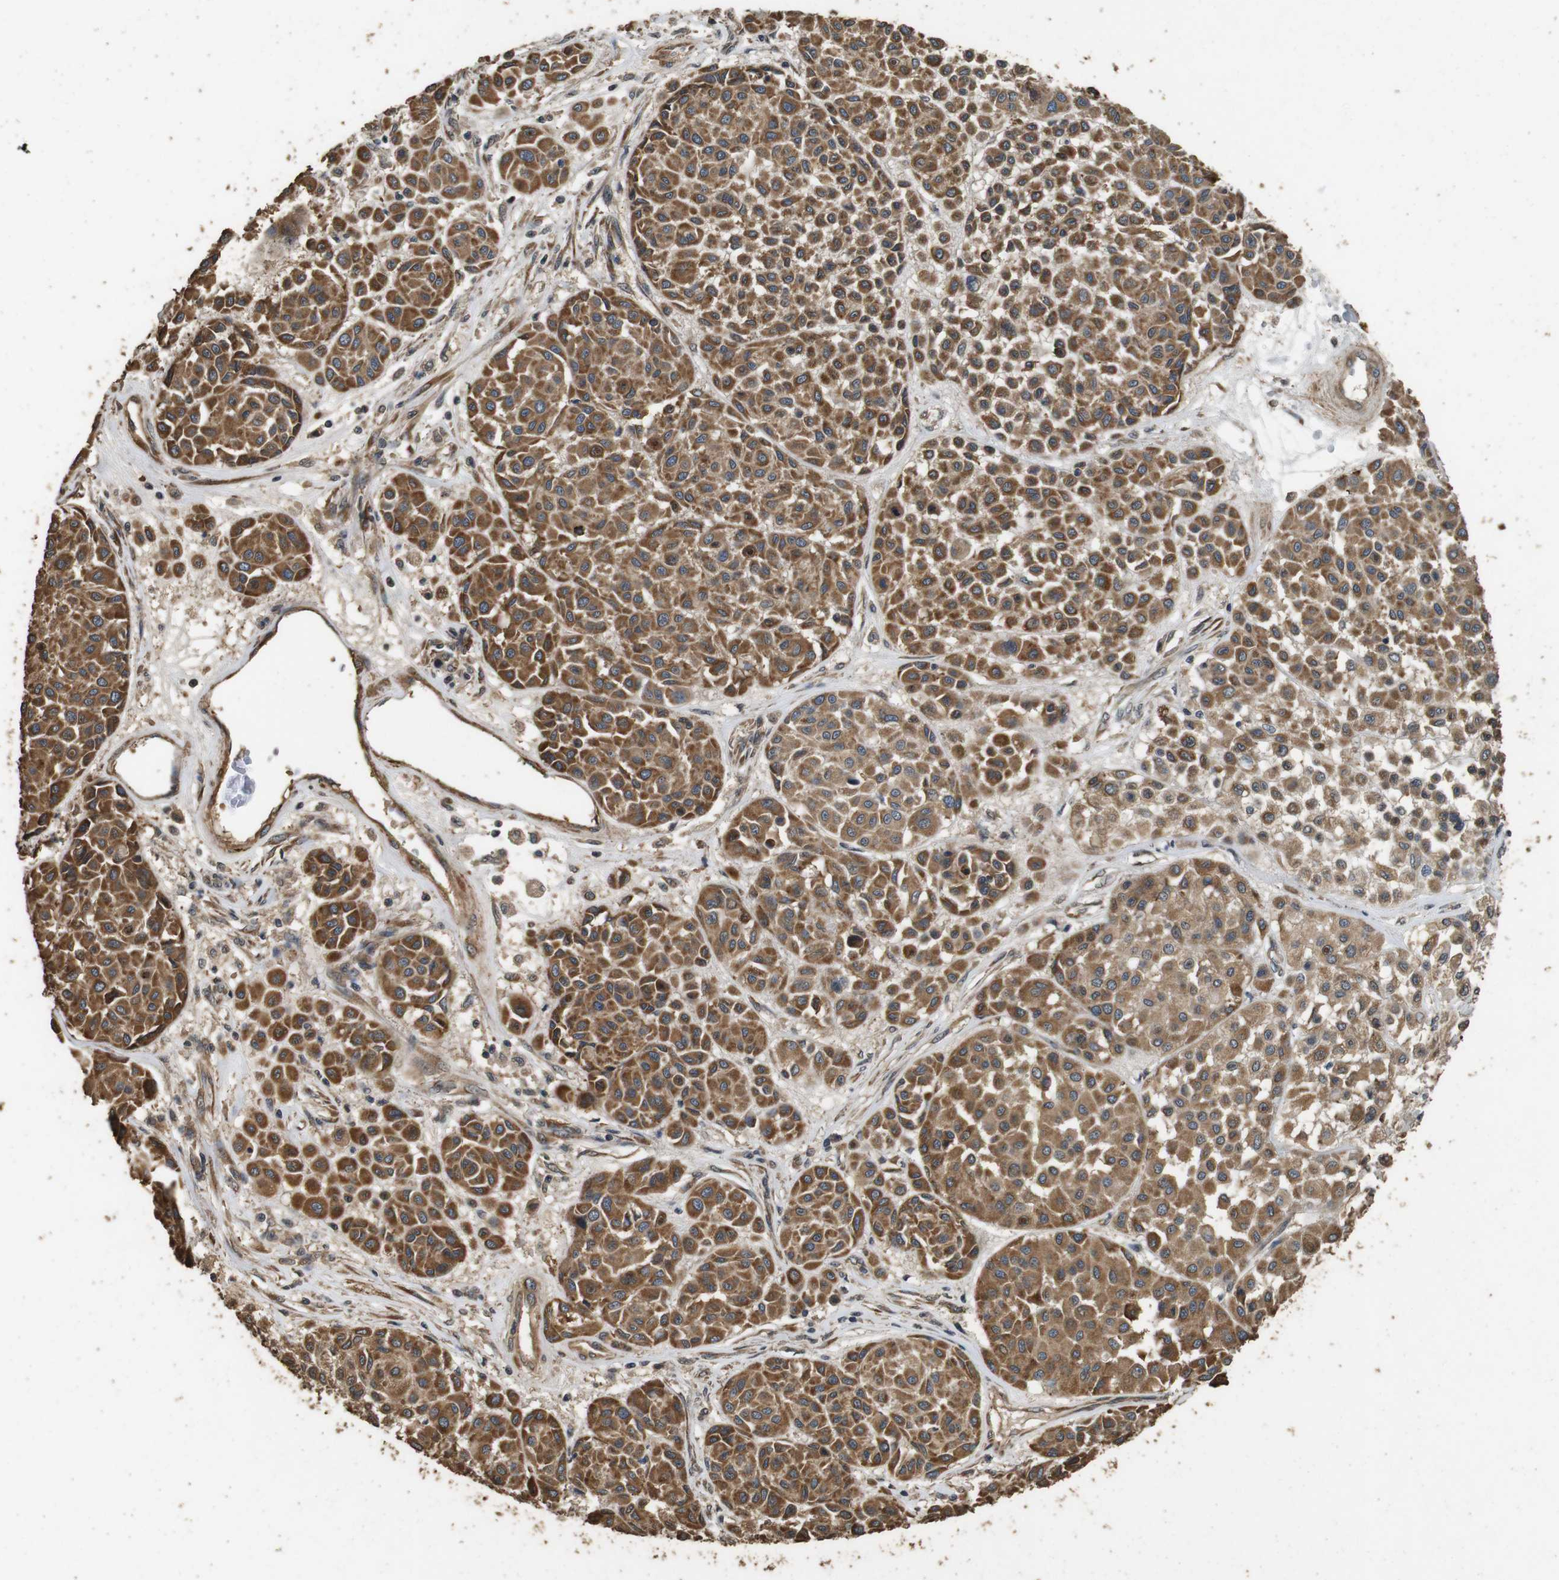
{"staining": {"intensity": "moderate", "quantity": ">75%", "location": "cytoplasmic/membranous"}, "tissue": "melanoma", "cell_type": "Tumor cells", "image_type": "cancer", "snomed": [{"axis": "morphology", "description": "Malignant melanoma, Metastatic site"}, {"axis": "topography", "description": "Soft tissue"}], "caption": "Malignant melanoma (metastatic site) tissue reveals moderate cytoplasmic/membranous expression in approximately >75% of tumor cells, visualized by immunohistochemistry.", "gene": "CNPY4", "patient": {"sex": "male", "age": 41}}